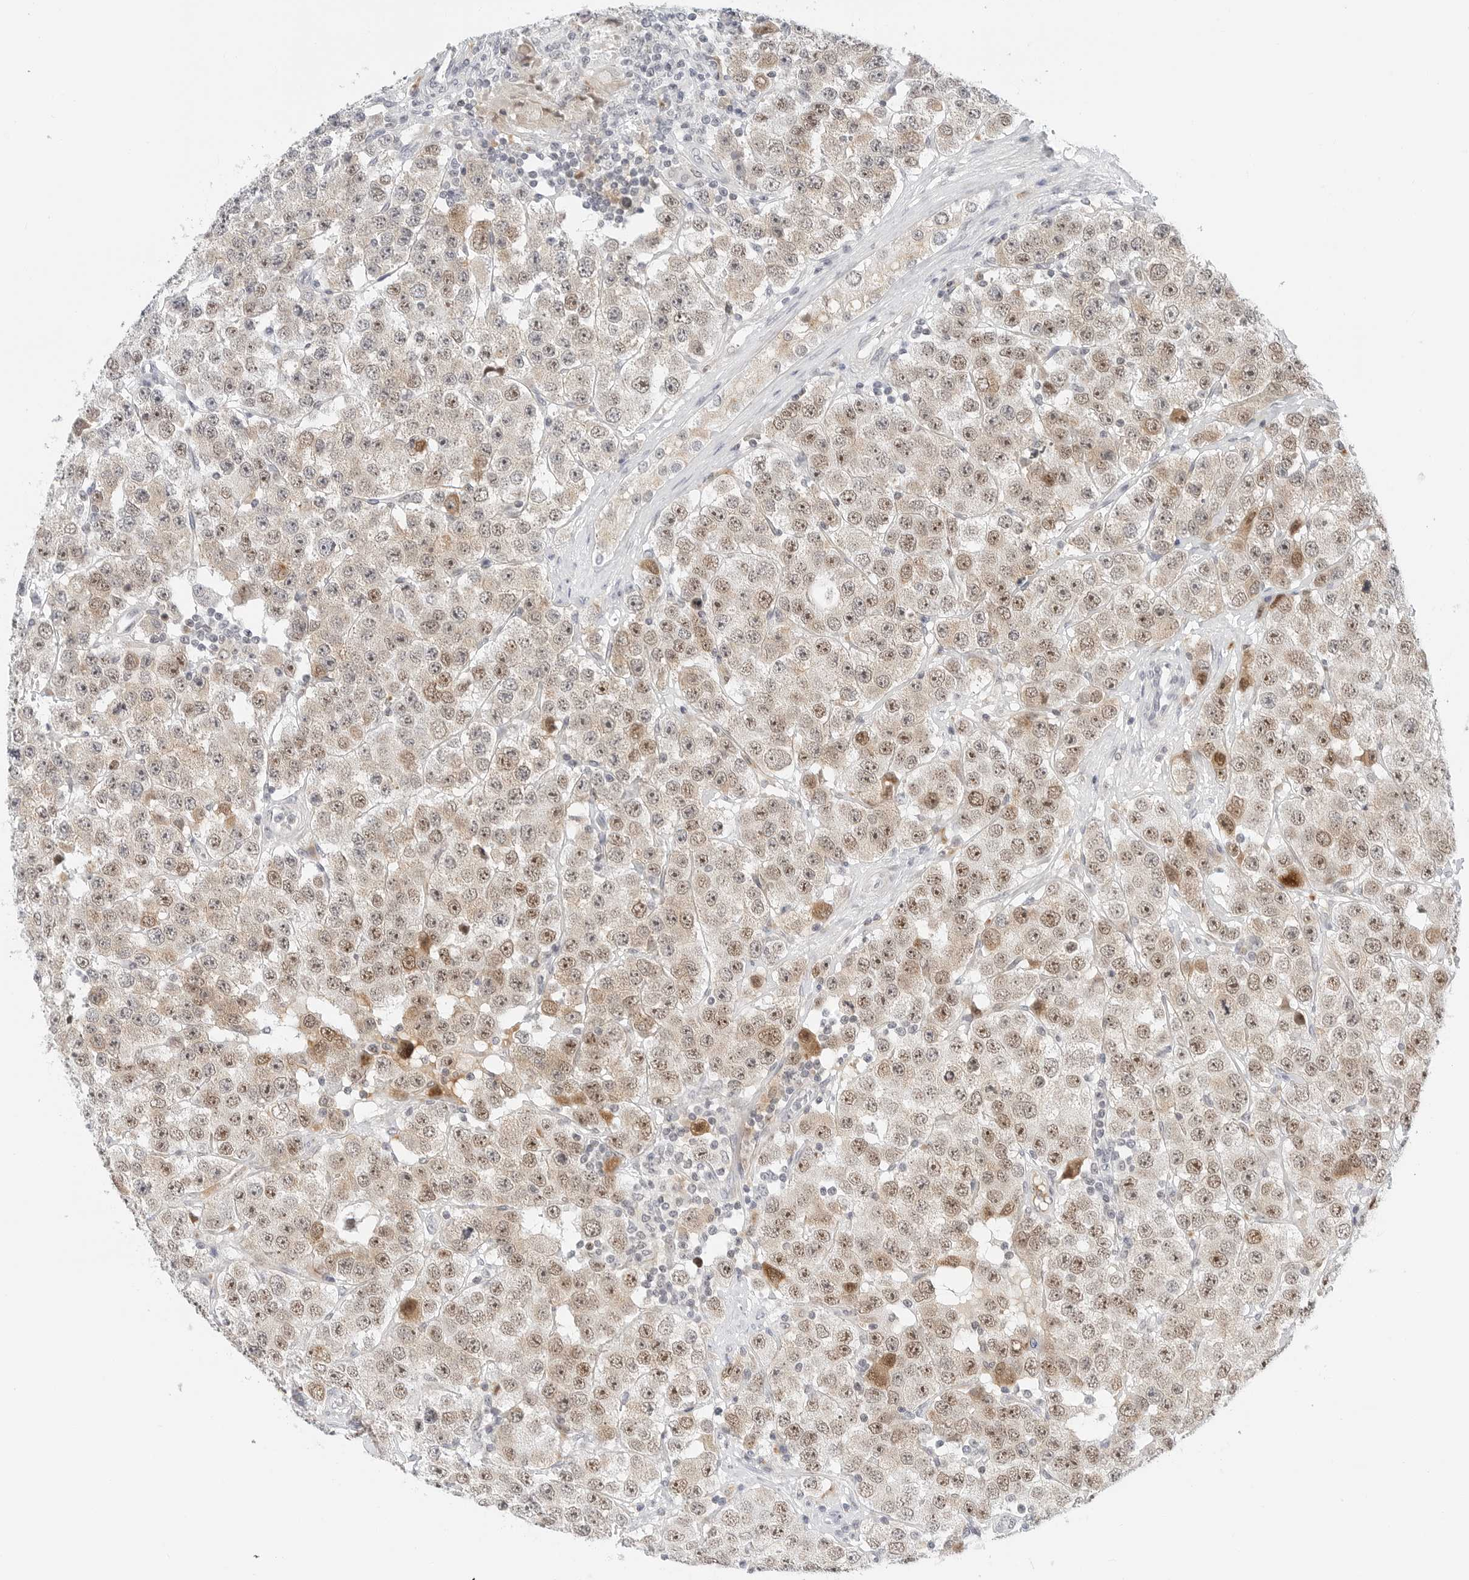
{"staining": {"intensity": "moderate", "quantity": ">75%", "location": "cytoplasmic/membranous,nuclear"}, "tissue": "testis cancer", "cell_type": "Tumor cells", "image_type": "cancer", "snomed": [{"axis": "morphology", "description": "Seminoma, NOS"}, {"axis": "topography", "description": "Testis"}], "caption": "An image showing moderate cytoplasmic/membranous and nuclear expression in about >75% of tumor cells in testis seminoma, as visualized by brown immunohistochemical staining.", "gene": "TSEN2", "patient": {"sex": "male", "age": 28}}